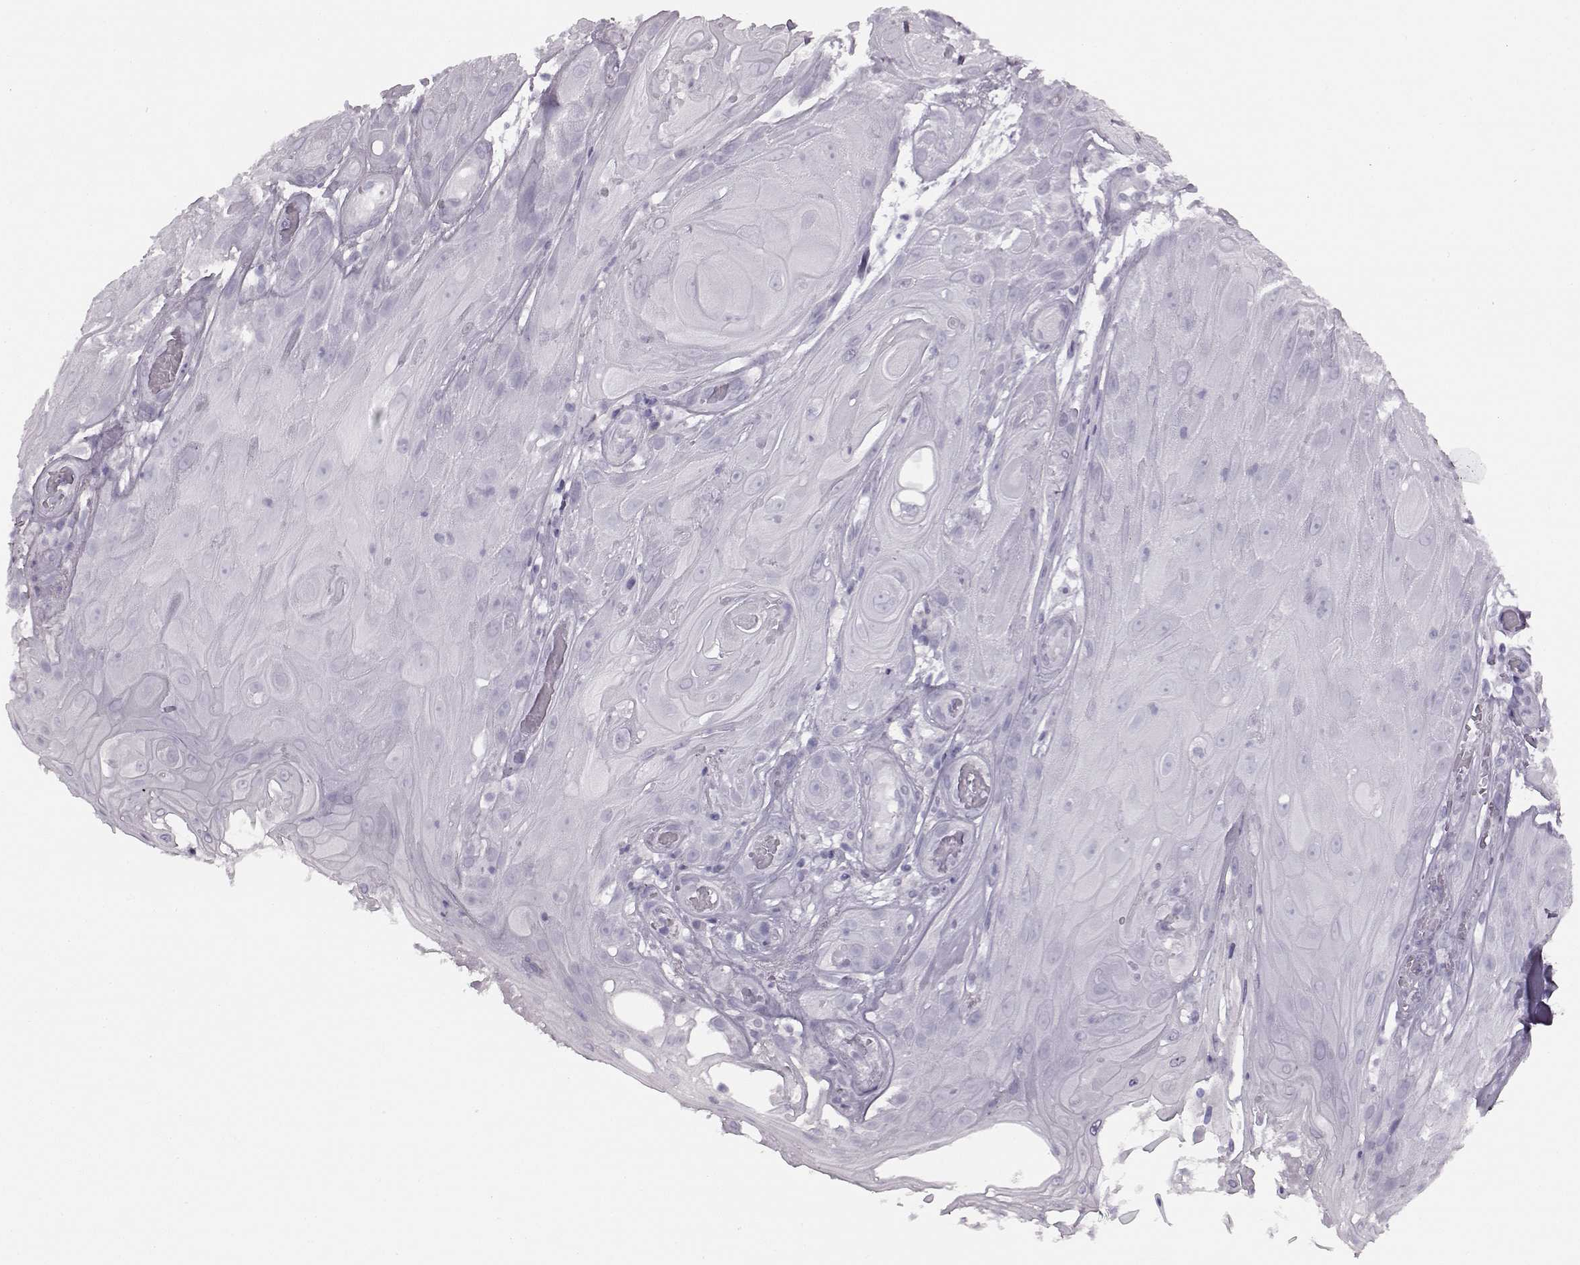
{"staining": {"intensity": "negative", "quantity": "none", "location": "none"}, "tissue": "skin cancer", "cell_type": "Tumor cells", "image_type": "cancer", "snomed": [{"axis": "morphology", "description": "Squamous cell carcinoma, NOS"}, {"axis": "topography", "description": "Skin"}], "caption": "The image demonstrates no significant staining in tumor cells of skin cancer (squamous cell carcinoma).", "gene": "JSRP1", "patient": {"sex": "male", "age": 62}}